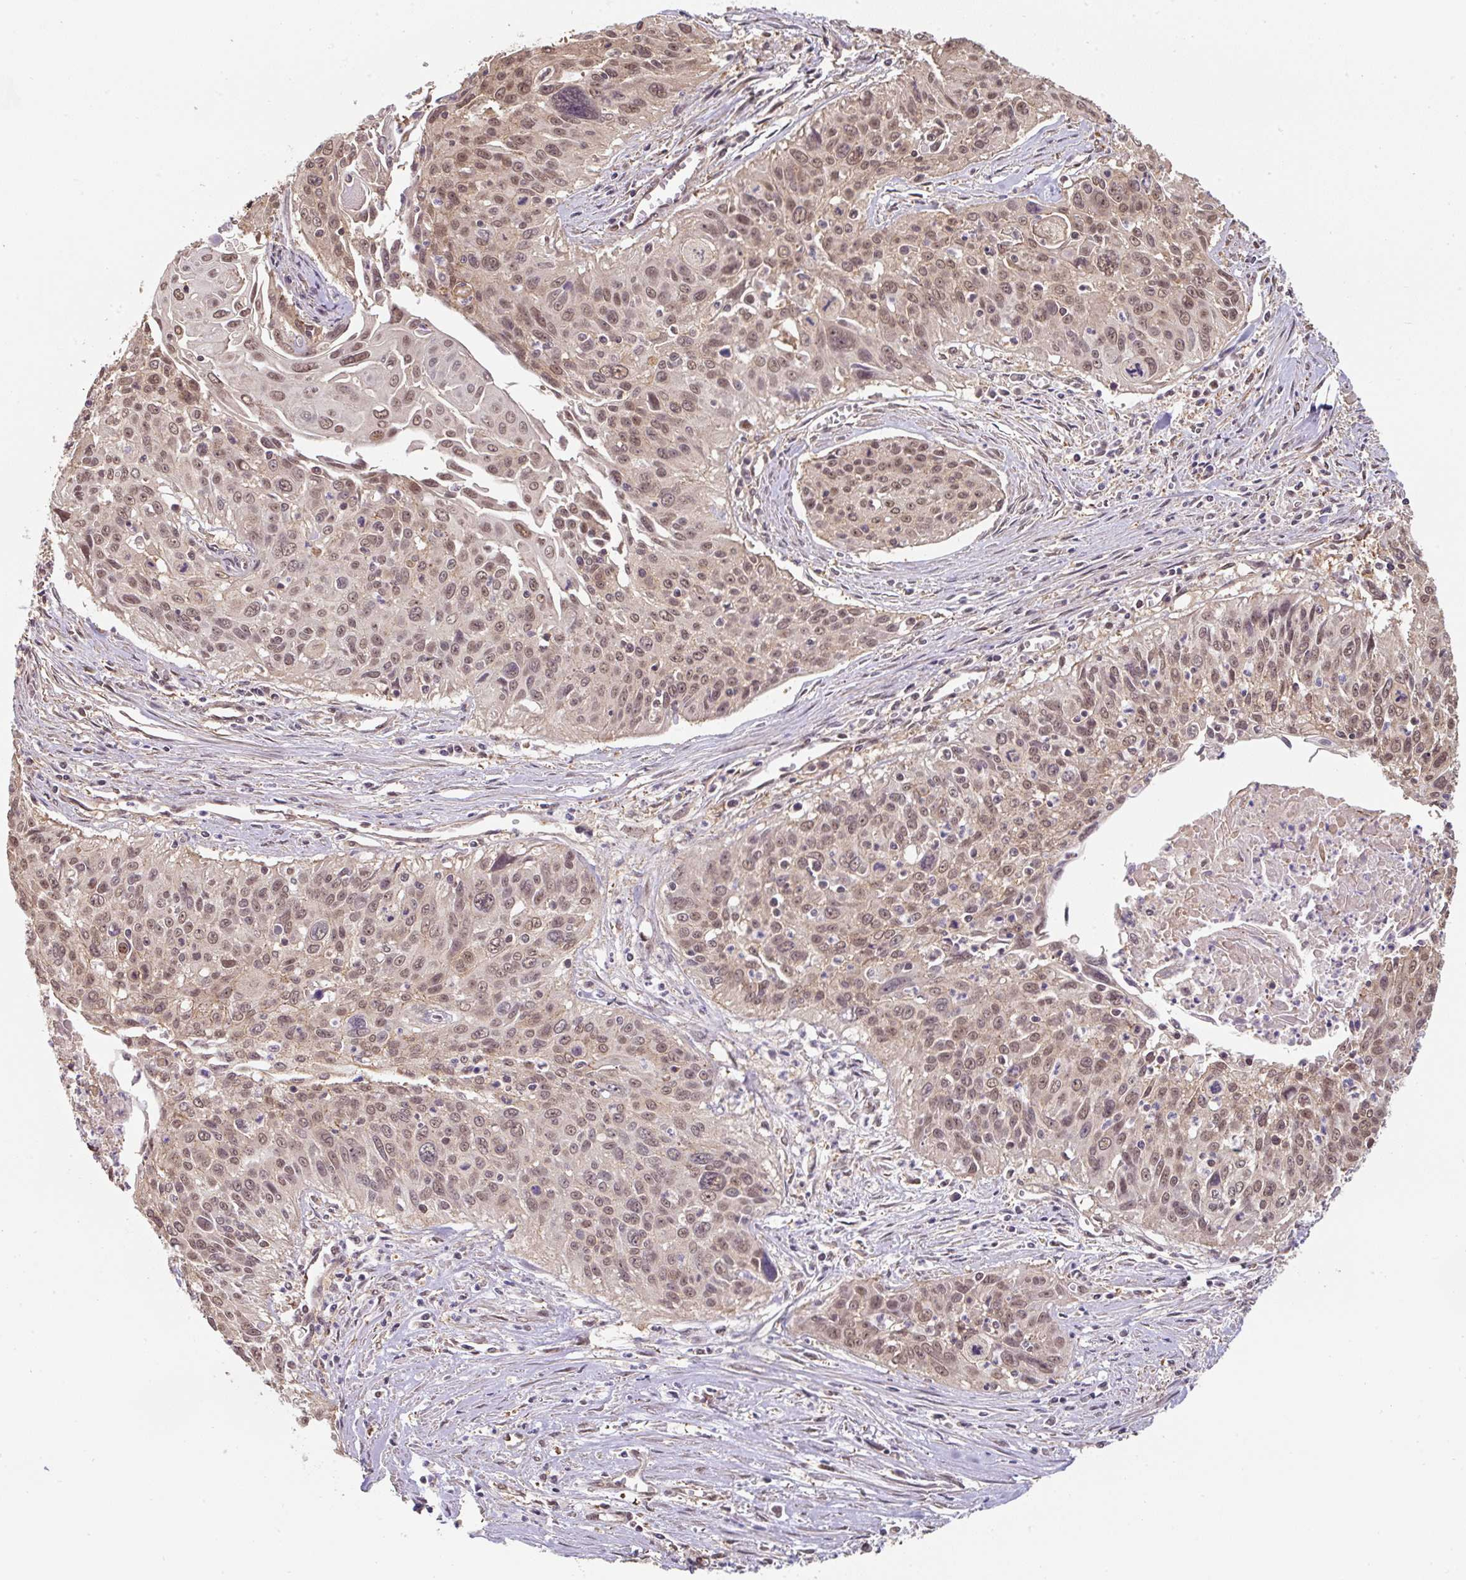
{"staining": {"intensity": "moderate", "quantity": ">75%", "location": "nuclear"}, "tissue": "cervical cancer", "cell_type": "Tumor cells", "image_type": "cancer", "snomed": [{"axis": "morphology", "description": "Squamous cell carcinoma, NOS"}, {"axis": "topography", "description": "Cervix"}], "caption": "Cervical cancer stained for a protein (brown) demonstrates moderate nuclear positive expression in approximately >75% of tumor cells.", "gene": "ST13", "patient": {"sex": "female", "age": 55}}